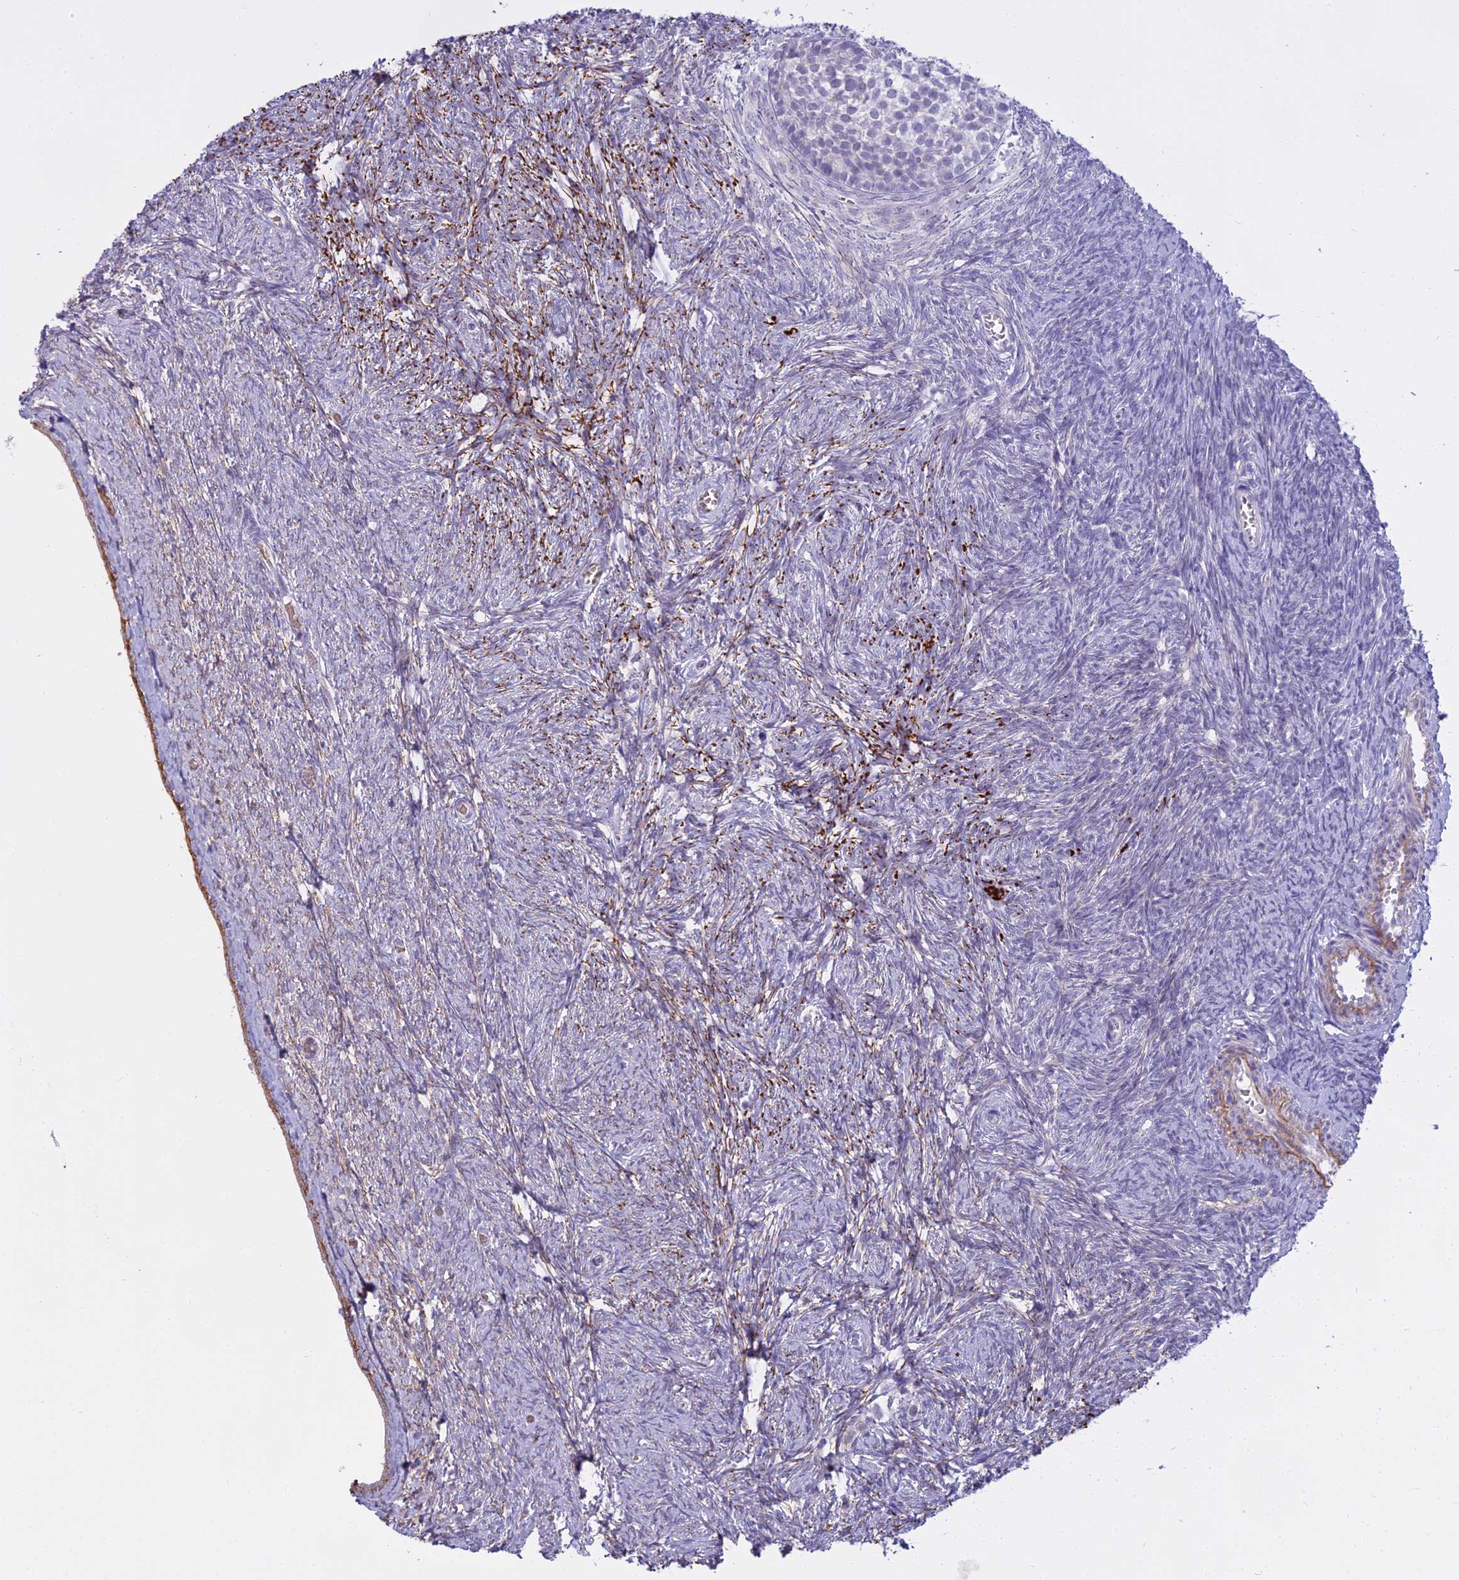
{"staining": {"intensity": "negative", "quantity": "none", "location": "none"}, "tissue": "ovary", "cell_type": "Follicle cells", "image_type": "normal", "snomed": [{"axis": "morphology", "description": "Normal tissue, NOS"}, {"axis": "topography", "description": "Ovary"}], "caption": "Follicle cells are negative for brown protein staining in benign ovary. Nuclei are stained in blue.", "gene": "OSTN", "patient": {"sex": "female", "age": 44}}